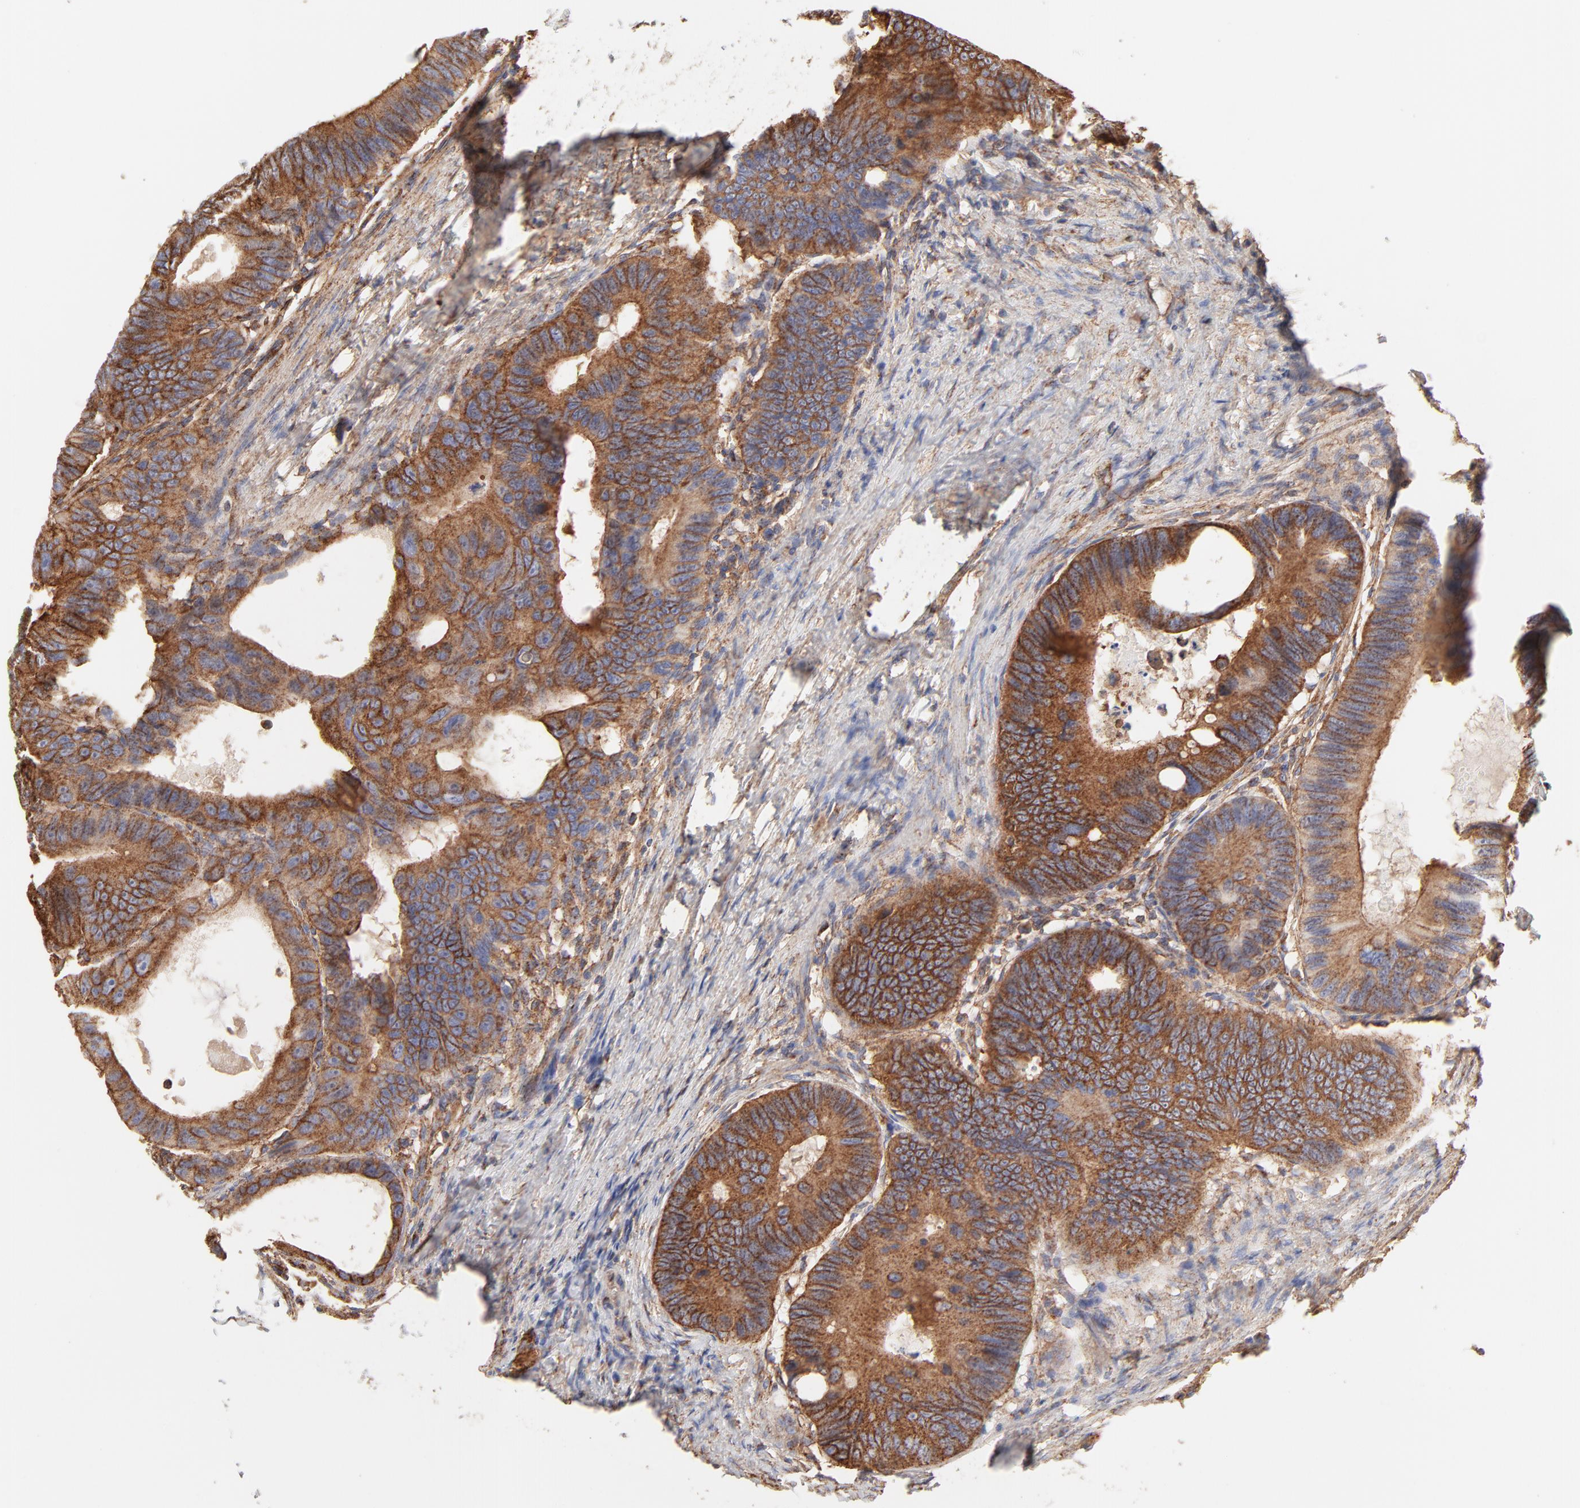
{"staining": {"intensity": "moderate", "quantity": ">75%", "location": "cytoplasmic/membranous"}, "tissue": "colorectal cancer", "cell_type": "Tumor cells", "image_type": "cancer", "snomed": [{"axis": "morphology", "description": "Adenocarcinoma, NOS"}, {"axis": "topography", "description": "Colon"}], "caption": "Human adenocarcinoma (colorectal) stained with a brown dye exhibits moderate cytoplasmic/membranous positive positivity in about >75% of tumor cells.", "gene": "CLTB", "patient": {"sex": "female", "age": 55}}